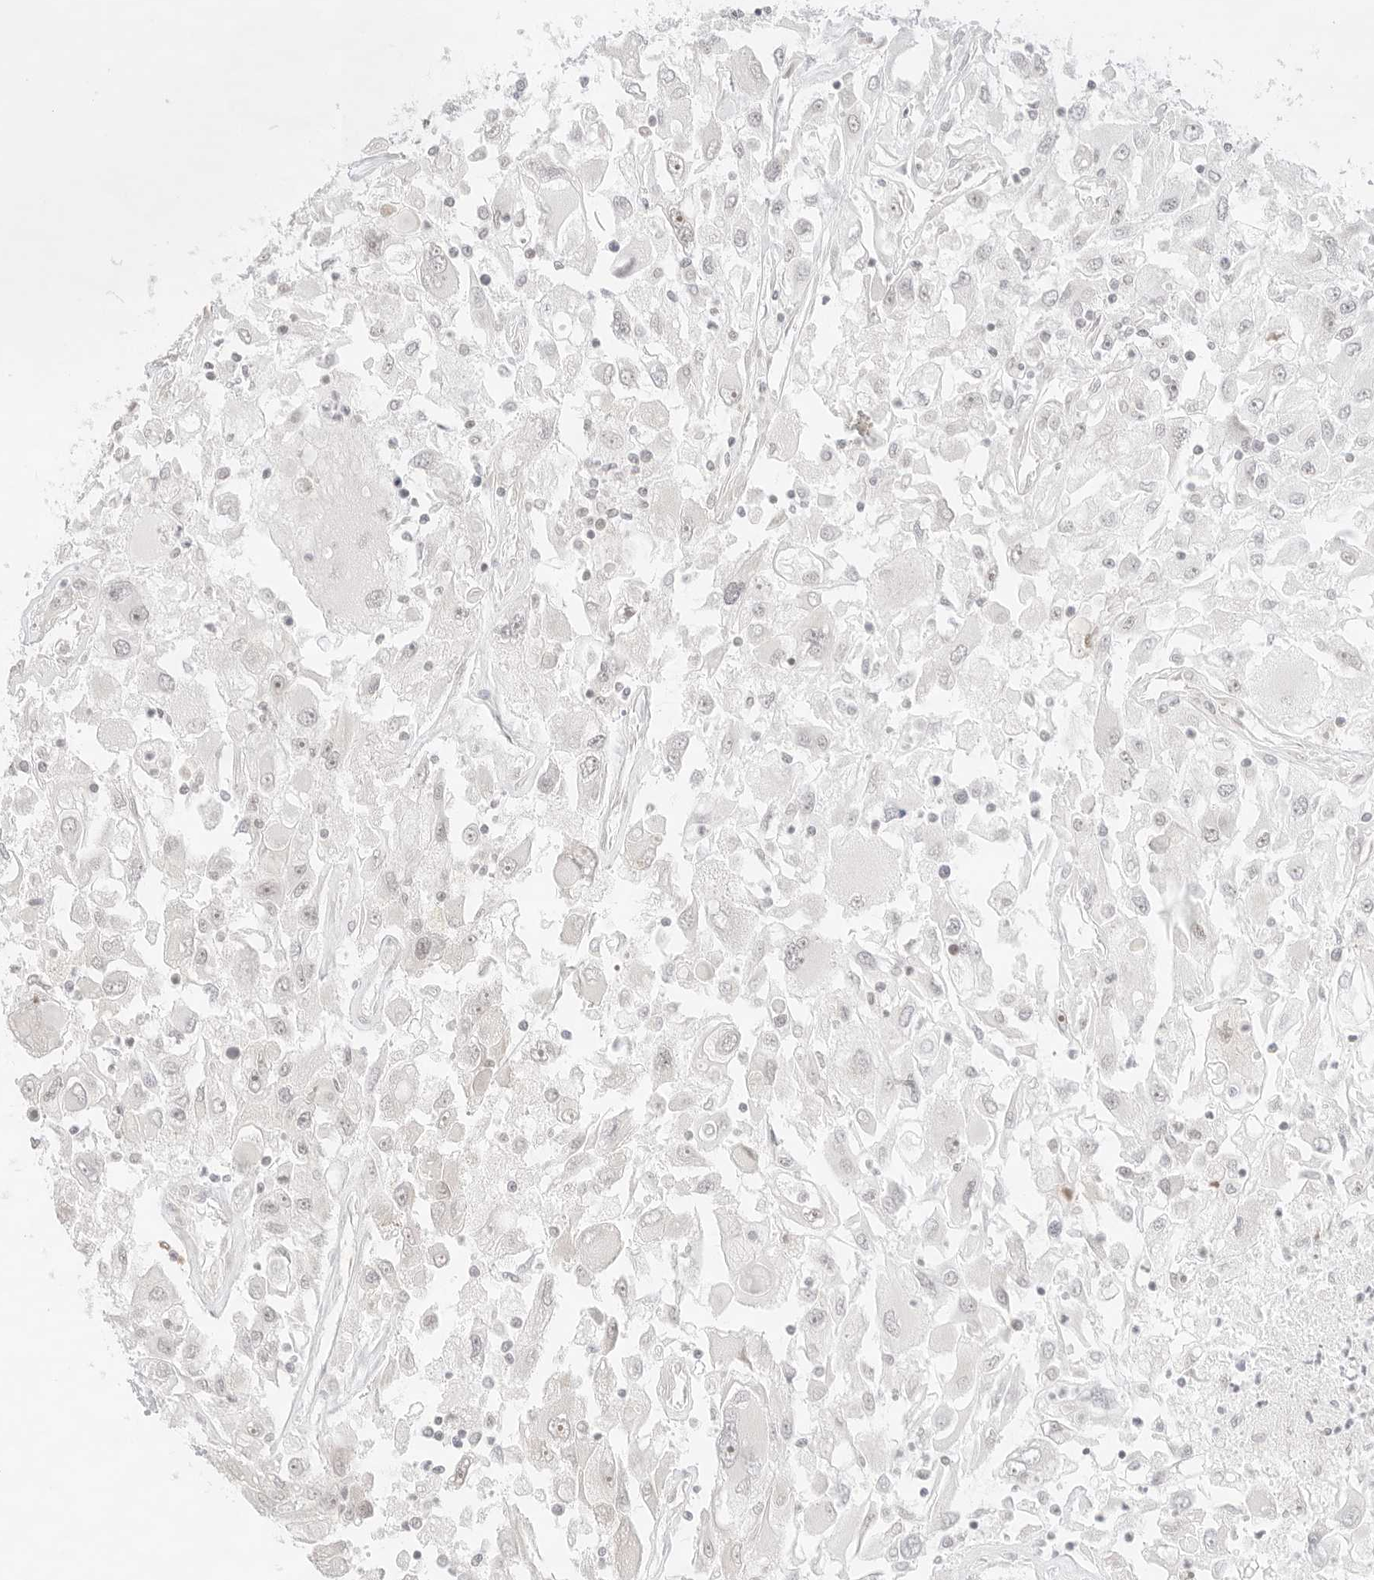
{"staining": {"intensity": "negative", "quantity": "none", "location": "none"}, "tissue": "renal cancer", "cell_type": "Tumor cells", "image_type": "cancer", "snomed": [{"axis": "morphology", "description": "Adenocarcinoma, NOS"}, {"axis": "topography", "description": "Kidney"}], "caption": "Immunohistochemical staining of renal cancer (adenocarcinoma) shows no significant positivity in tumor cells.", "gene": "GNAS", "patient": {"sex": "female", "age": 52}}